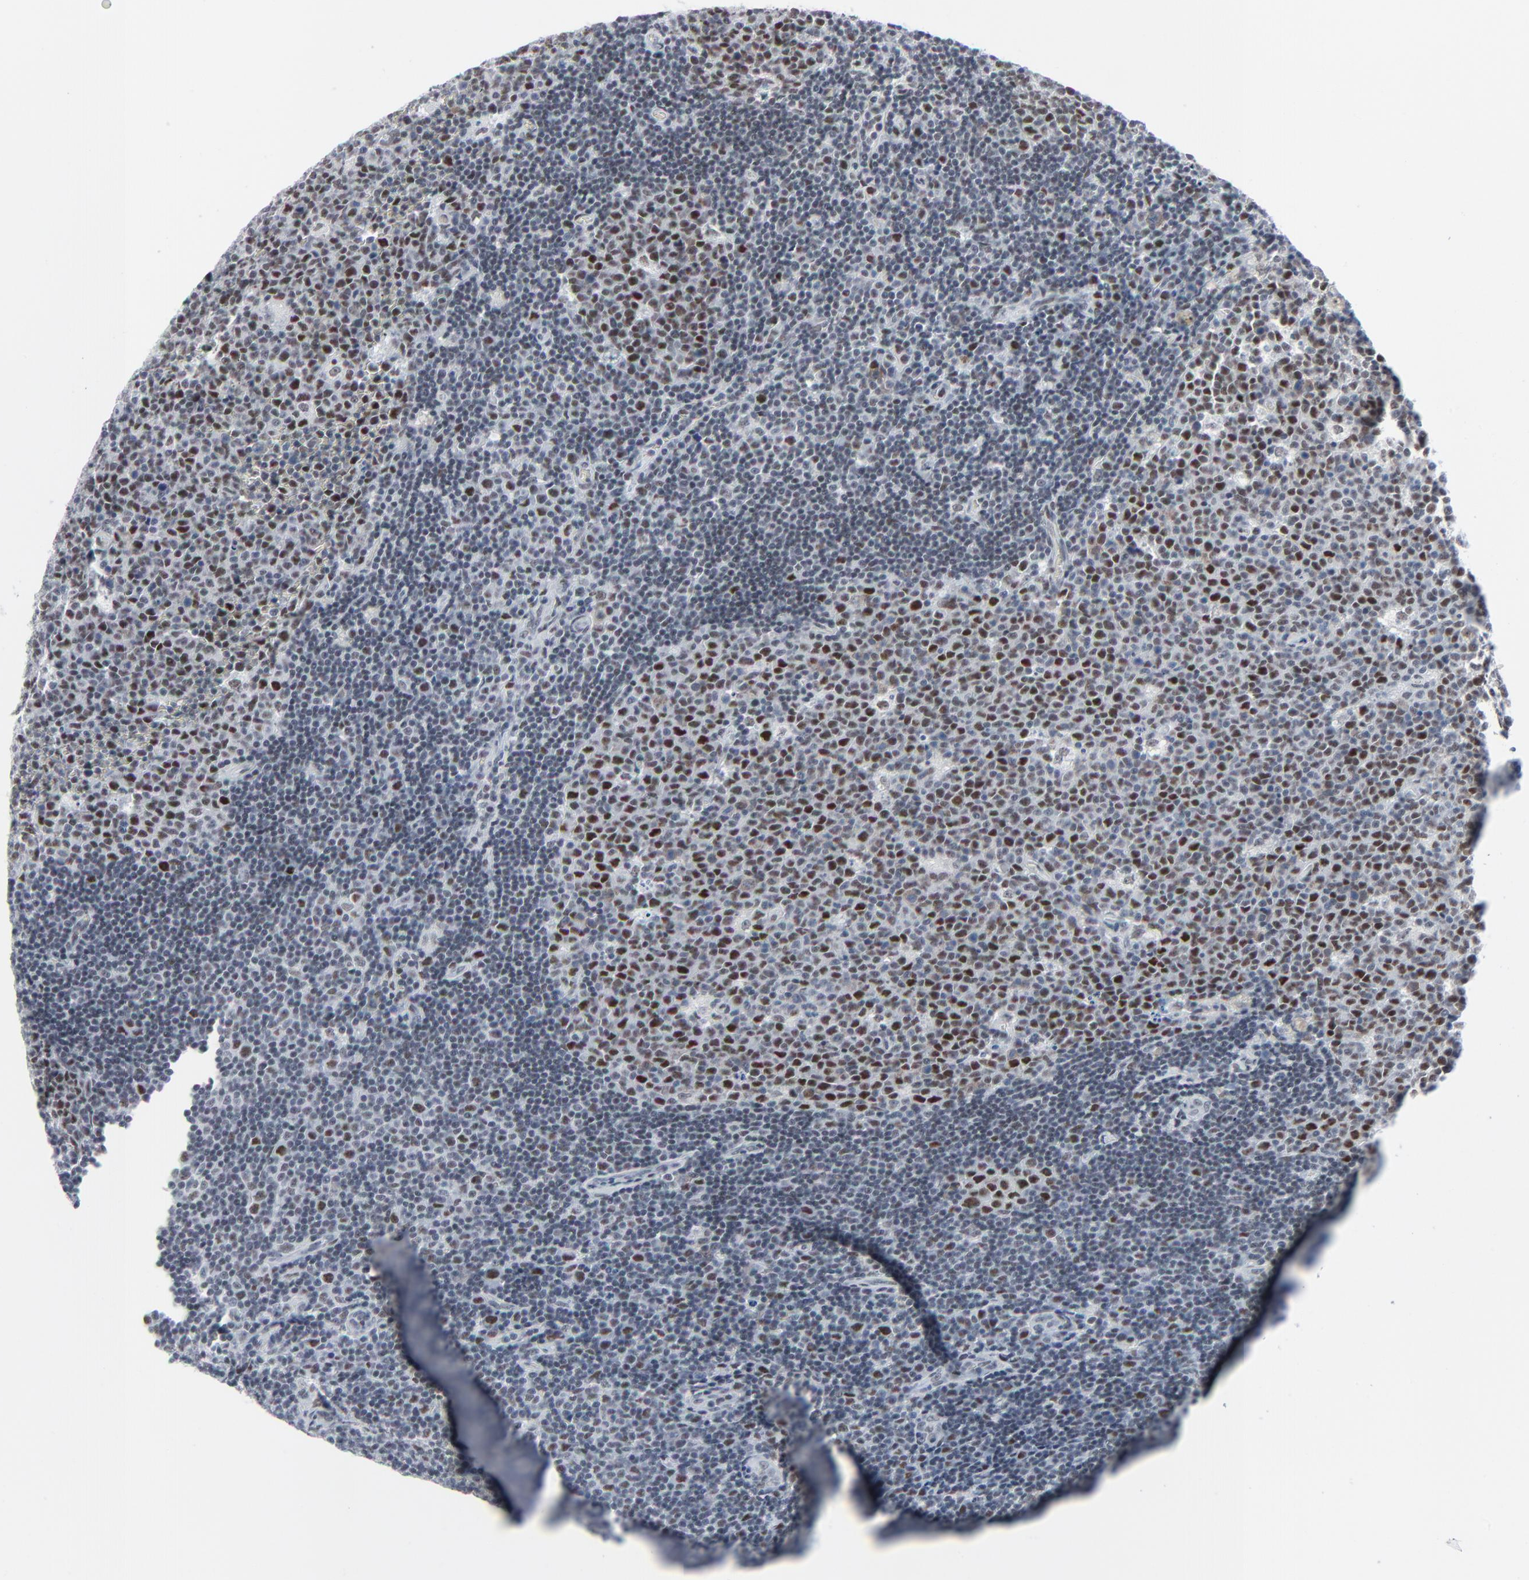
{"staining": {"intensity": "strong", "quantity": ">75%", "location": "nuclear"}, "tissue": "lymph node", "cell_type": "Germinal center cells", "image_type": "normal", "snomed": [{"axis": "morphology", "description": "Normal tissue, NOS"}, {"axis": "topography", "description": "Lymph node"}, {"axis": "topography", "description": "Salivary gland"}], "caption": "Lymph node stained with DAB immunohistochemistry (IHC) shows high levels of strong nuclear positivity in about >75% of germinal center cells.", "gene": "SIRT1", "patient": {"sex": "male", "age": 8}}